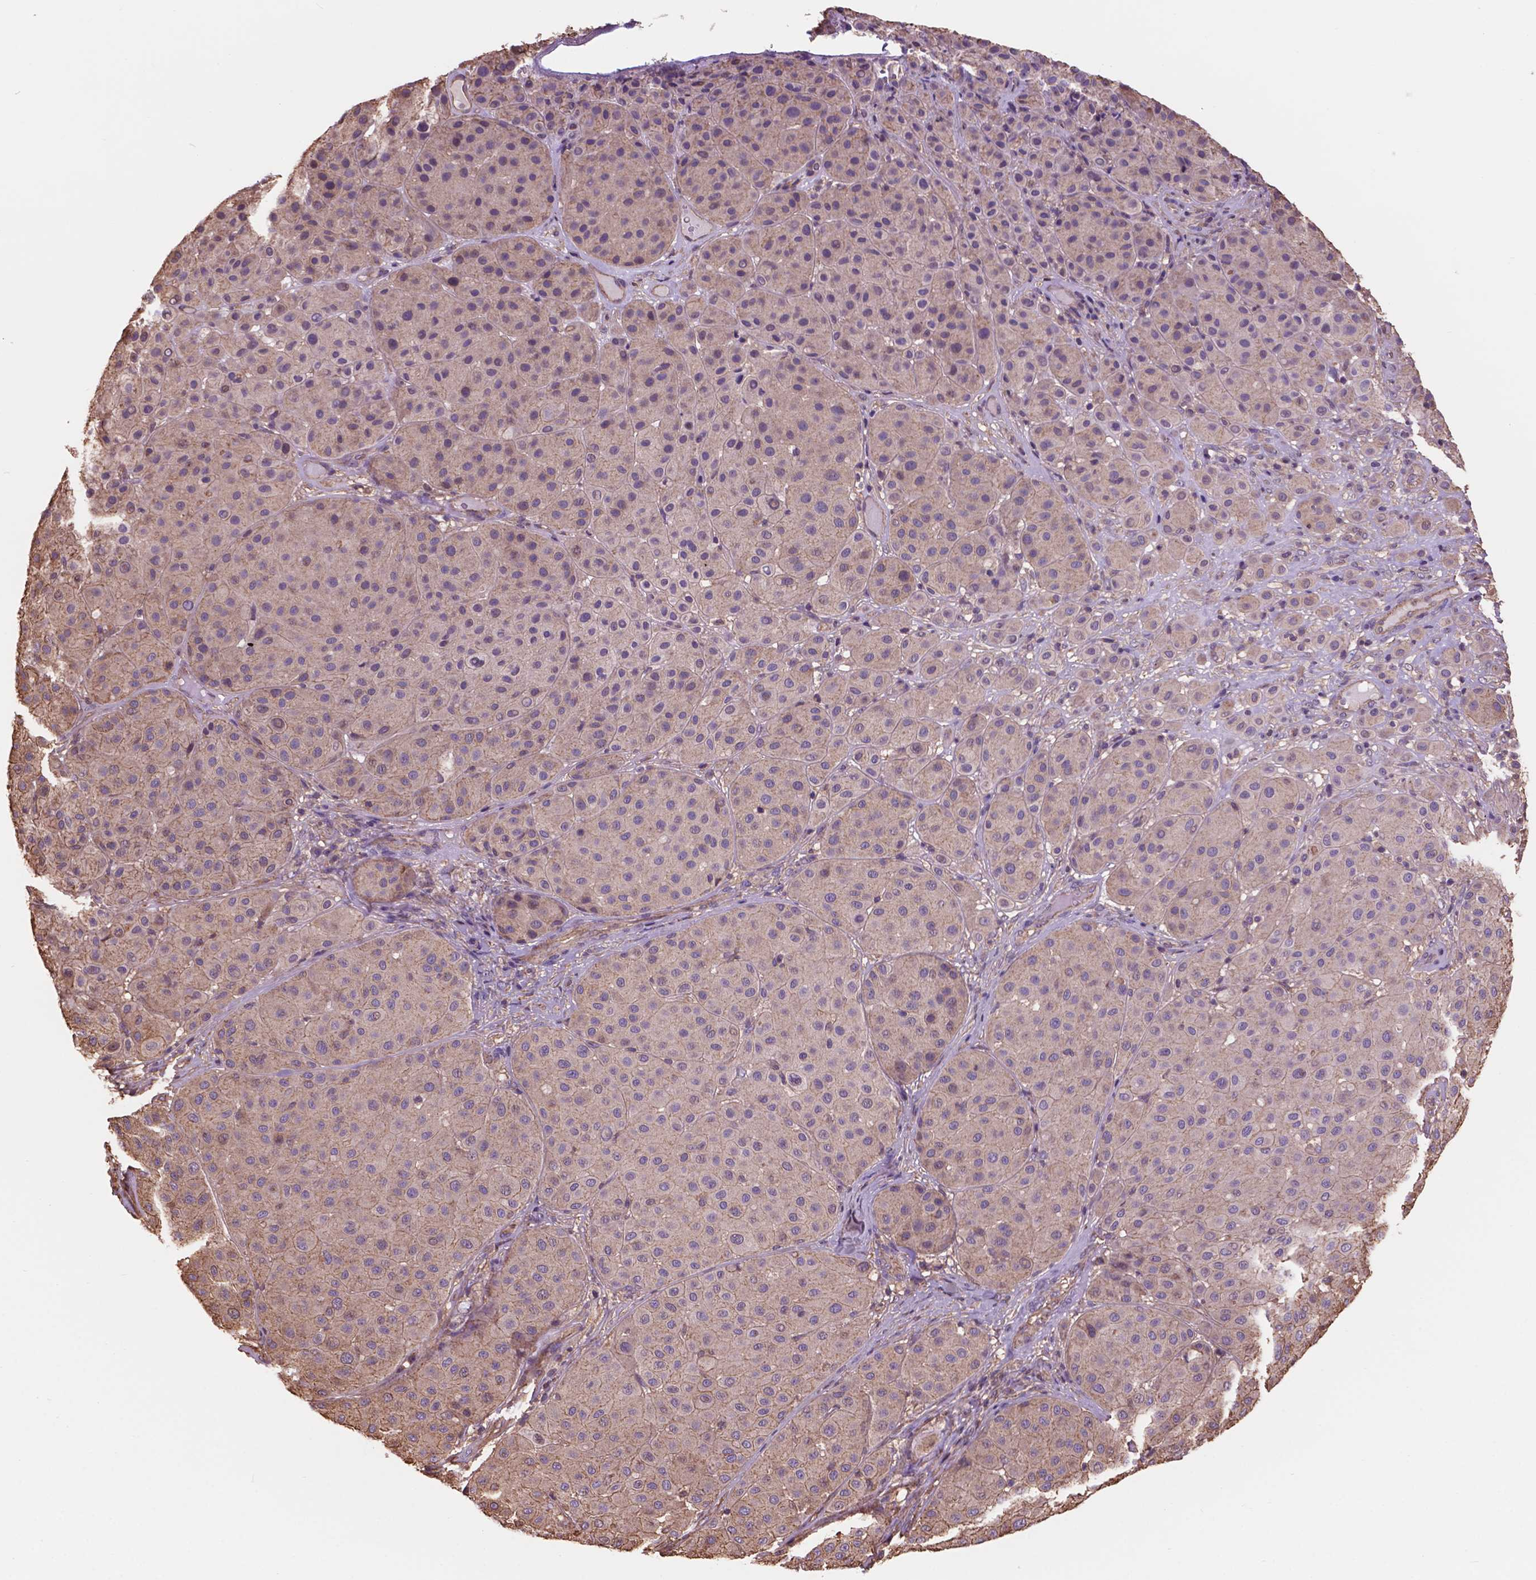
{"staining": {"intensity": "weak", "quantity": ">75%", "location": "cytoplasmic/membranous"}, "tissue": "melanoma", "cell_type": "Tumor cells", "image_type": "cancer", "snomed": [{"axis": "morphology", "description": "Malignant melanoma, Metastatic site"}, {"axis": "topography", "description": "Smooth muscle"}], "caption": "DAB immunohistochemical staining of human melanoma demonstrates weak cytoplasmic/membranous protein expression in about >75% of tumor cells.", "gene": "NIPA2", "patient": {"sex": "male", "age": 41}}